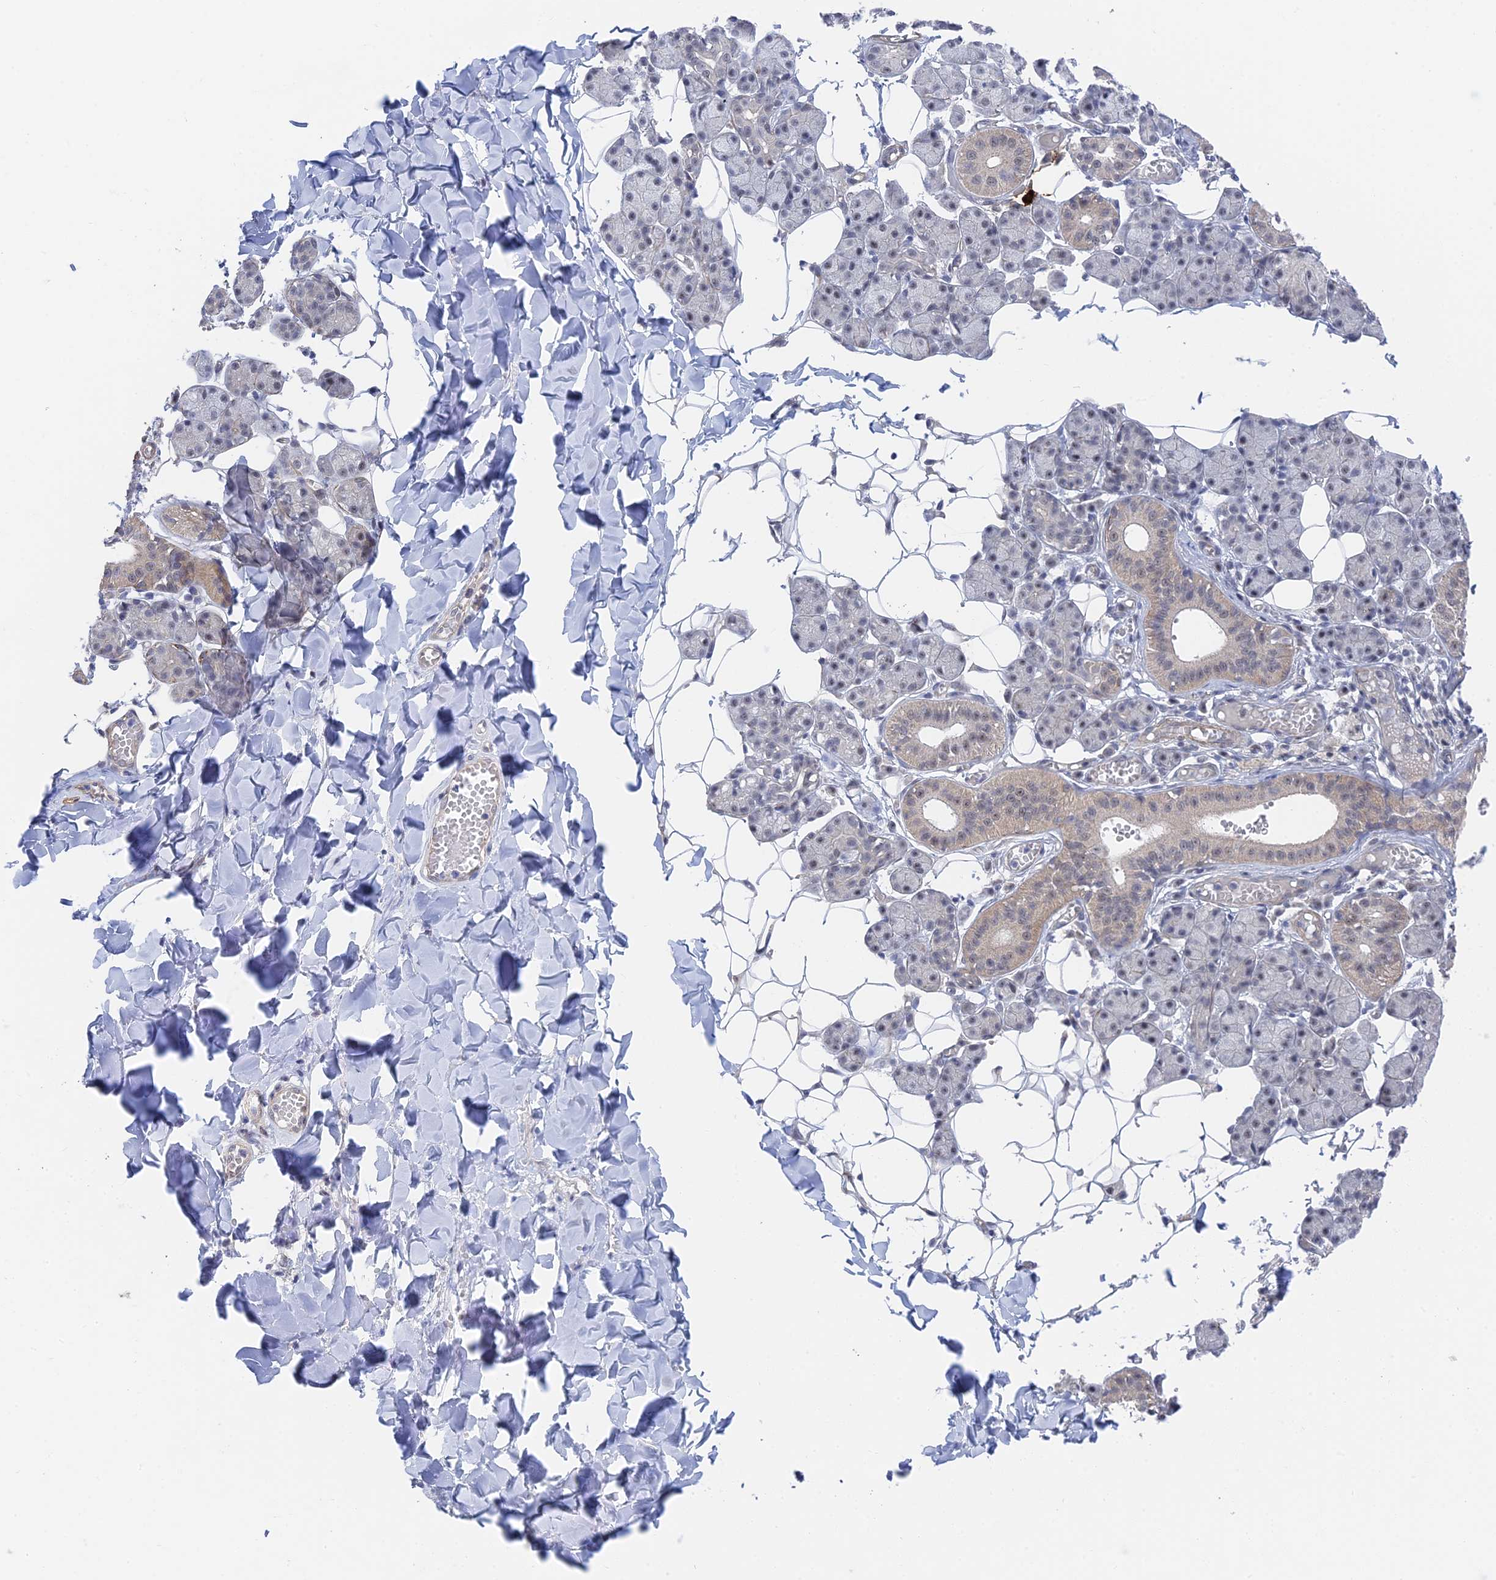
{"staining": {"intensity": "negative", "quantity": "none", "location": "none"}, "tissue": "salivary gland", "cell_type": "Glandular cells", "image_type": "normal", "snomed": [{"axis": "morphology", "description": "Normal tissue, NOS"}, {"axis": "topography", "description": "Salivary gland"}], "caption": "An IHC micrograph of normal salivary gland is shown. There is no staining in glandular cells of salivary gland. Nuclei are stained in blue.", "gene": "CFAP92", "patient": {"sex": "female", "age": 33}}